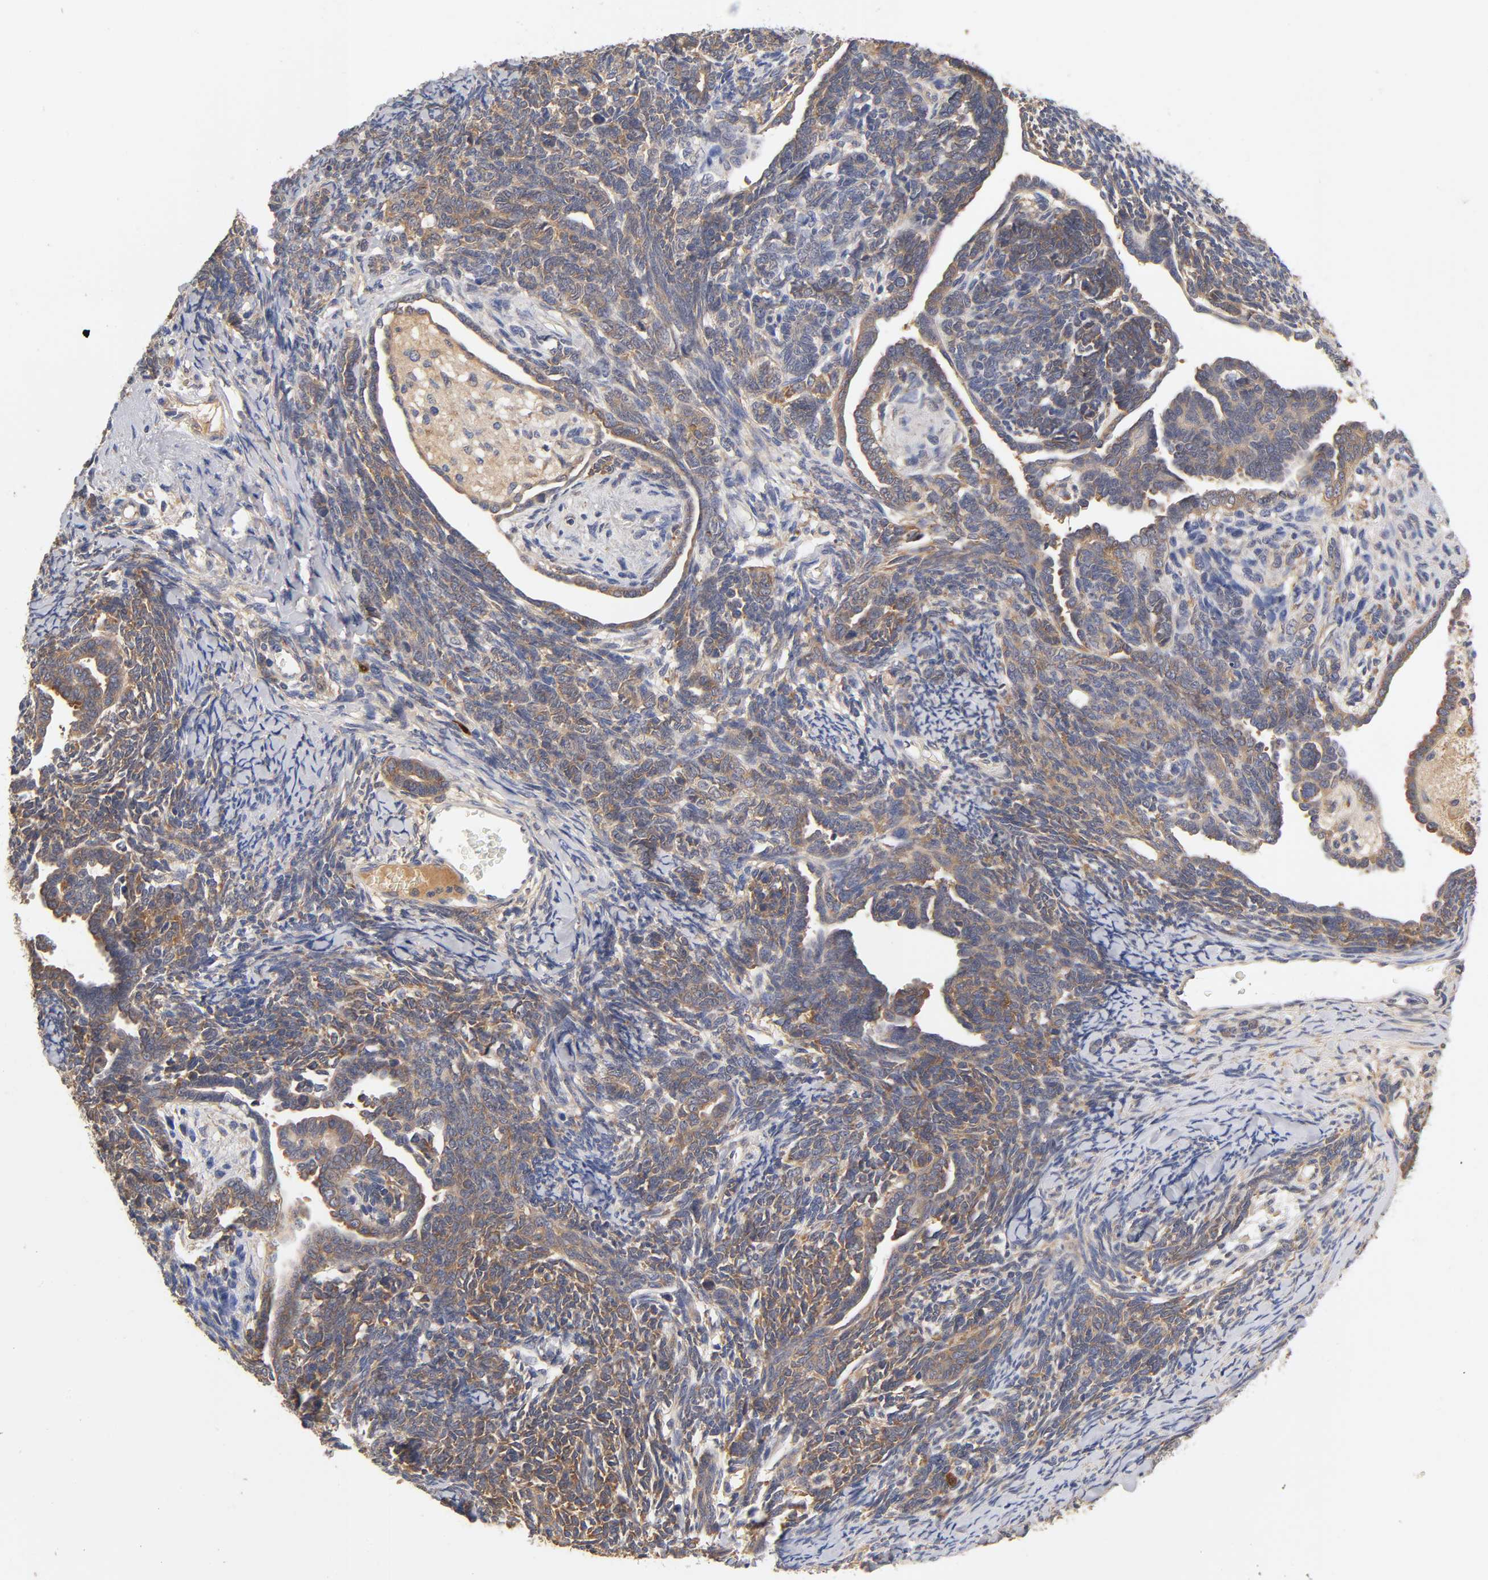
{"staining": {"intensity": "moderate", "quantity": ">75%", "location": "cytoplasmic/membranous"}, "tissue": "endometrial cancer", "cell_type": "Tumor cells", "image_type": "cancer", "snomed": [{"axis": "morphology", "description": "Neoplasm, malignant, NOS"}, {"axis": "topography", "description": "Endometrium"}], "caption": "Immunohistochemistry (IHC) histopathology image of human endometrial cancer (malignant neoplasm) stained for a protein (brown), which demonstrates medium levels of moderate cytoplasmic/membranous positivity in about >75% of tumor cells.", "gene": "RPS29", "patient": {"sex": "female", "age": 74}}